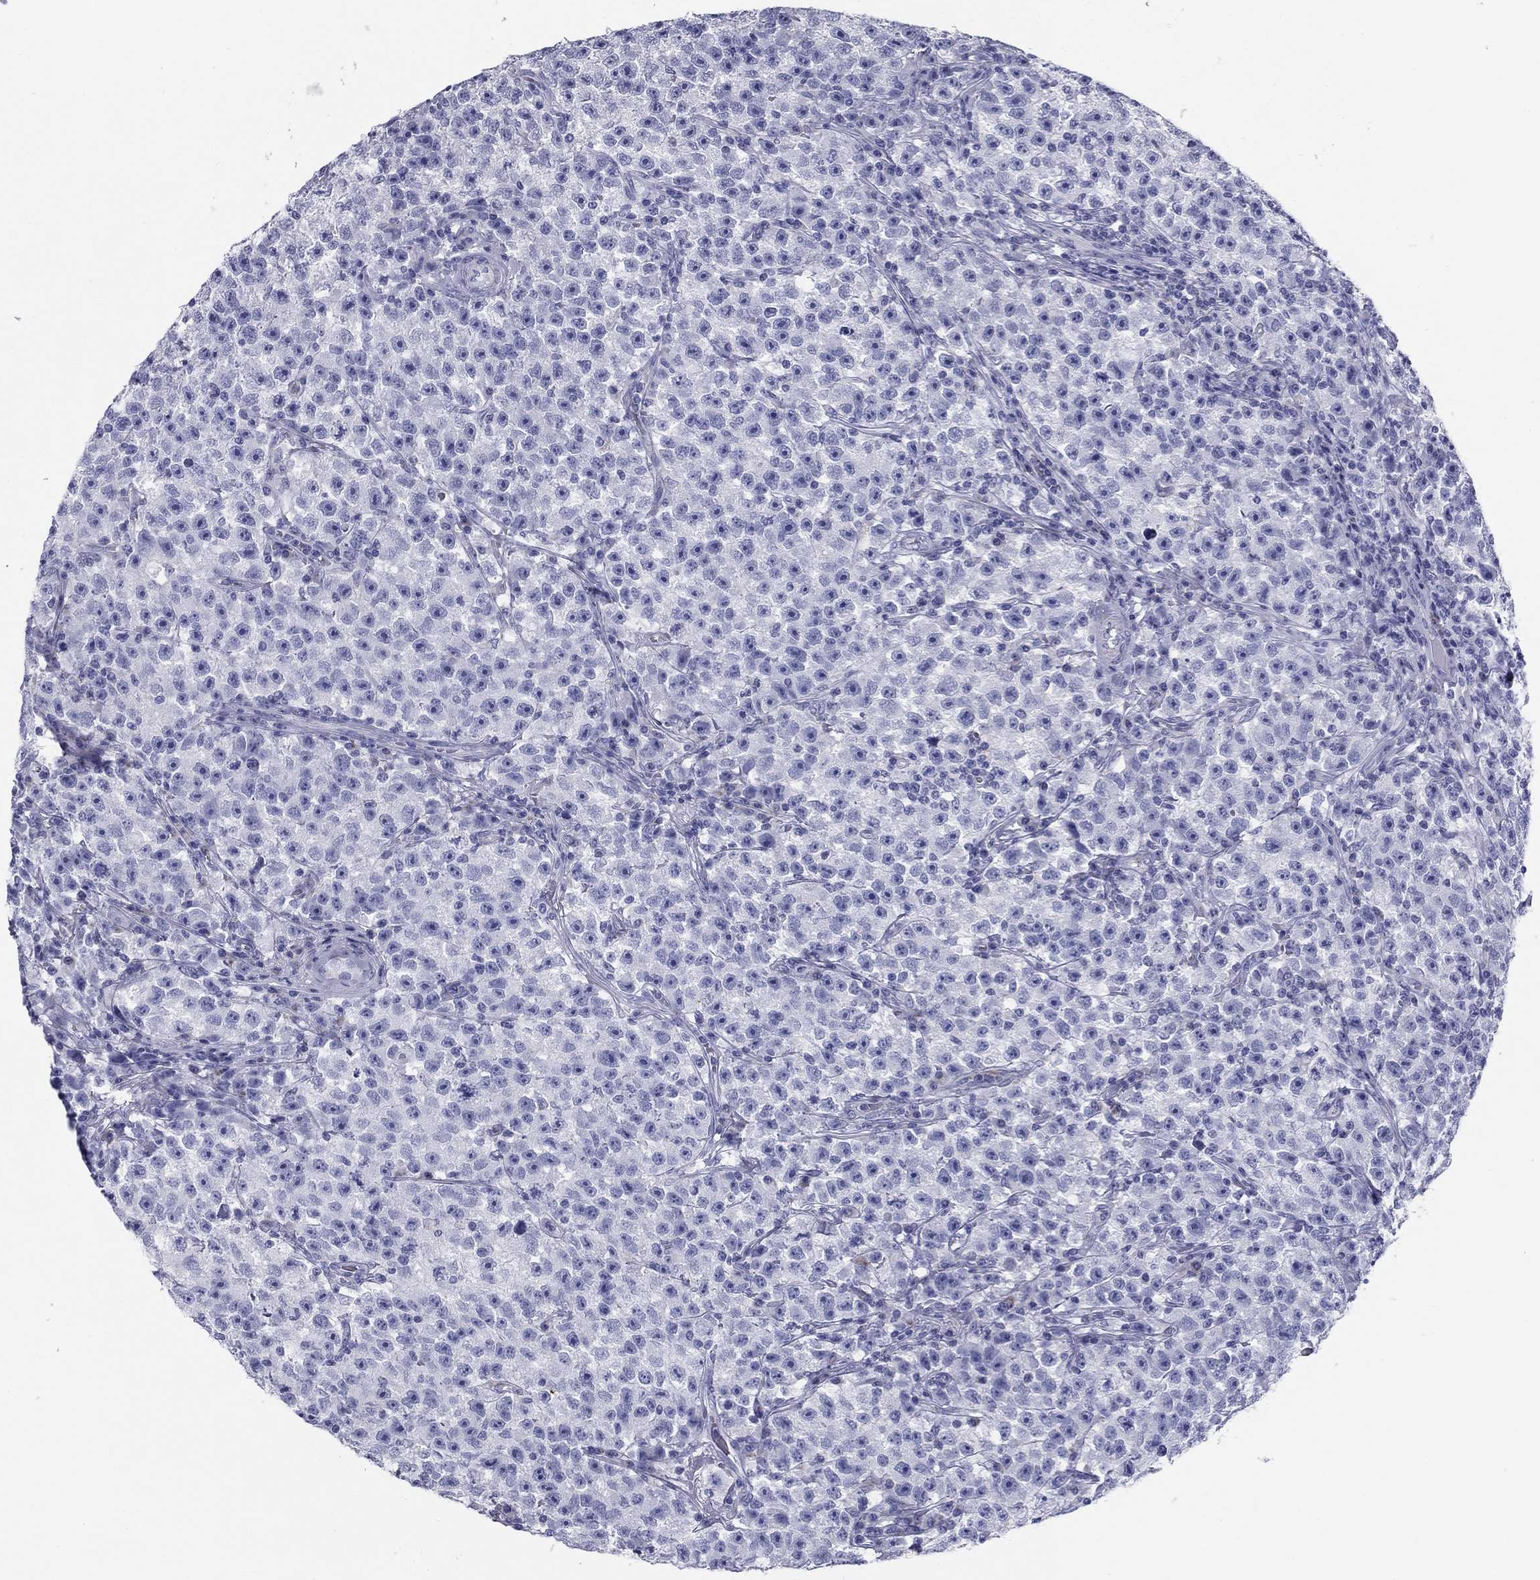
{"staining": {"intensity": "negative", "quantity": "none", "location": "none"}, "tissue": "testis cancer", "cell_type": "Tumor cells", "image_type": "cancer", "snomed": [{"axis": "morphology", "description": "Seminoma, NOS"}, {"axis": "topography", "description": "Testis"}], "caption": "IHC image of neoplastic tissue: testis cancer stained with DAB reveals no significant protein expression in tumor cells.", "gene": "ZP2", "patient": {"sex": "male", "age": 22}}